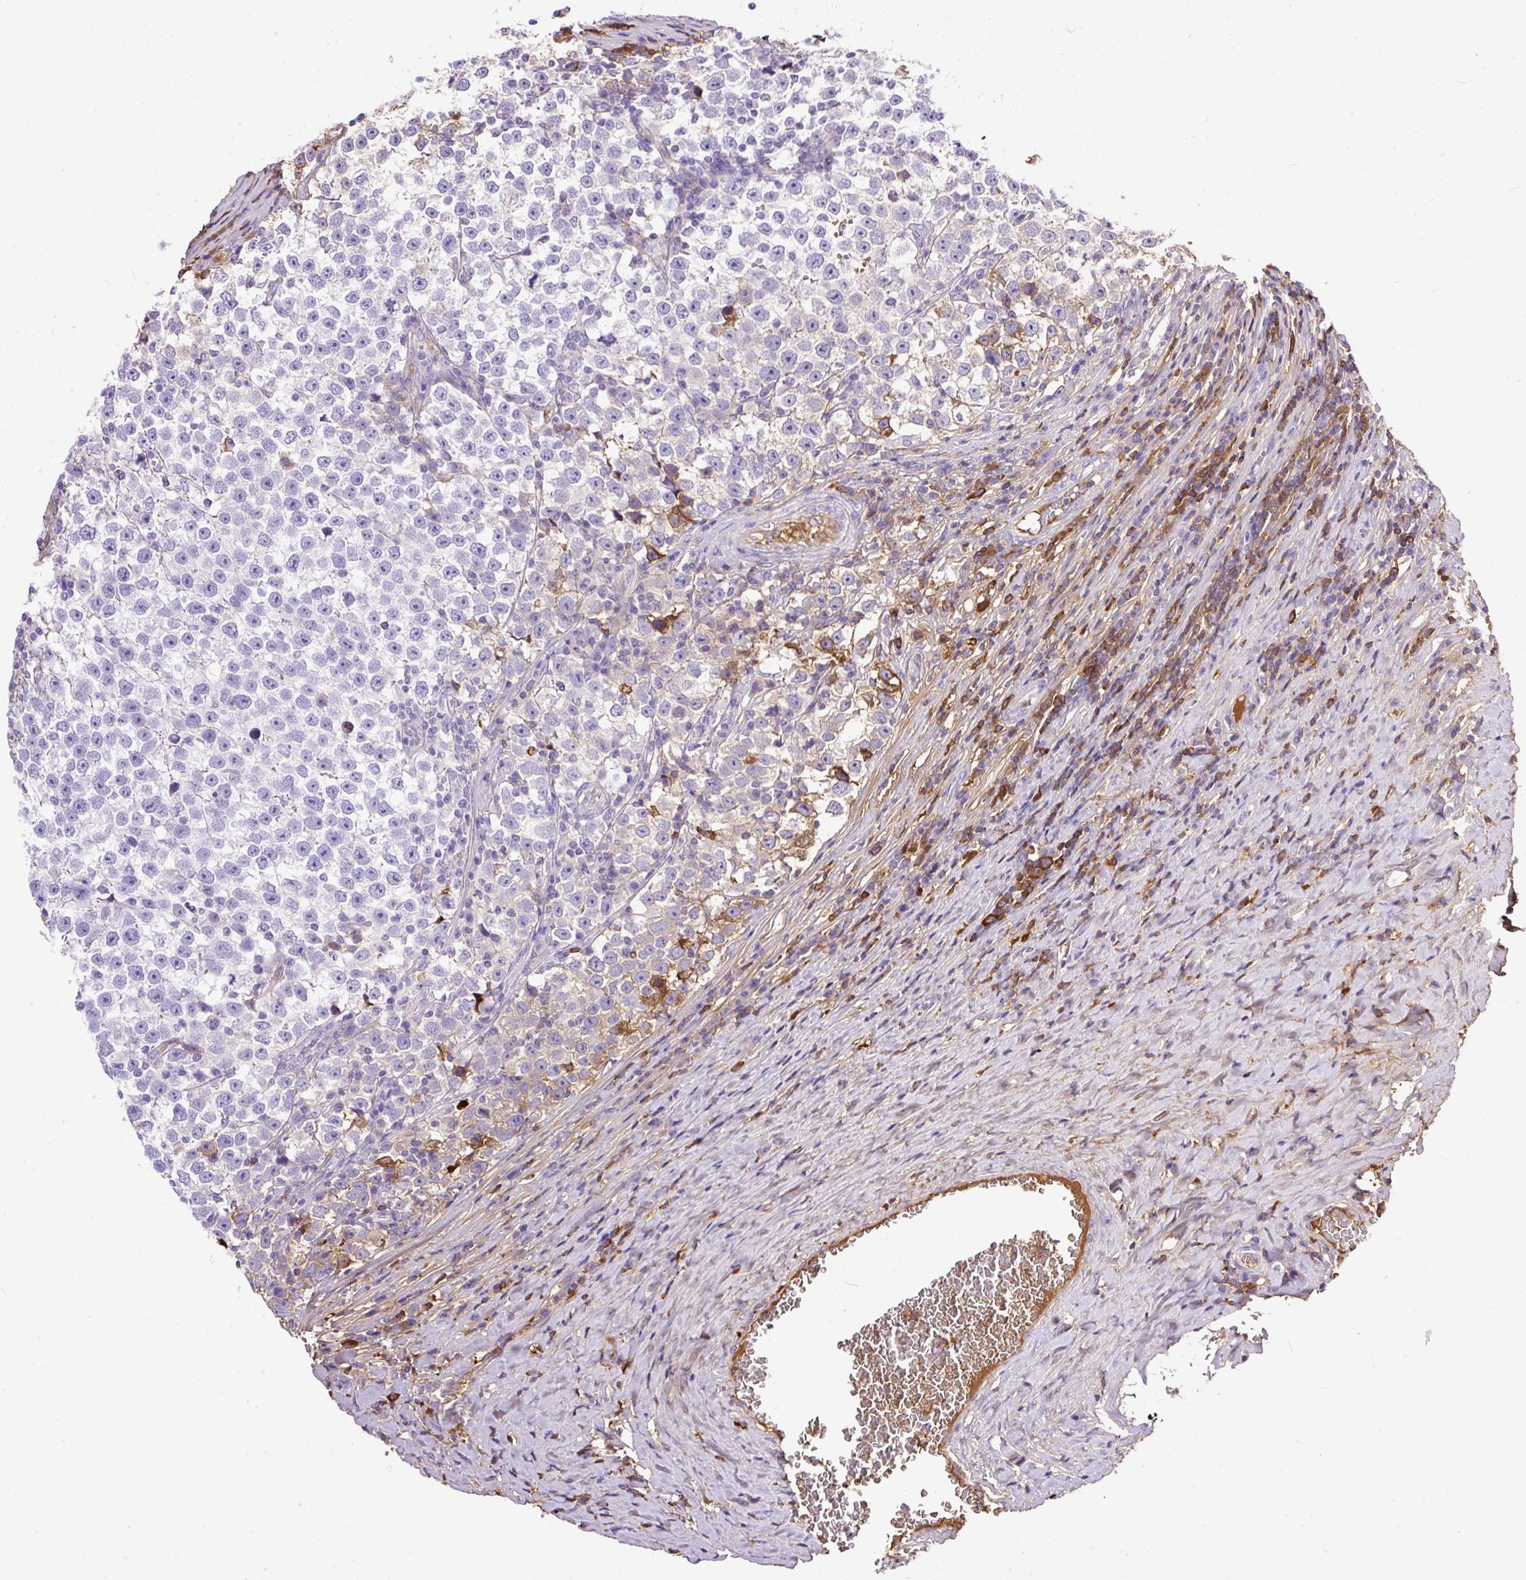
{"staining": {"intensity": "moderate", "quantity": "<25%", "location": "cytoplasmic/membranous"}, "tissue": "testis cancer", "cell_type": "Tumor cells", "image_type": "cancer", "snomed": [{"axis": "morphology", "description": "Normal tissue, NOS"}, {"axis": "morphology", "description": "Seminoma, NOS"}, {"axis": "topography", "description": "Testis"}], "caption": "Testis seminoma stained for a protein reveals moderate cytoplasmic/membranous positivity in tumor cells.", "gene": "CLEC3B", "patient": {"sex": "male", "age": 43}}